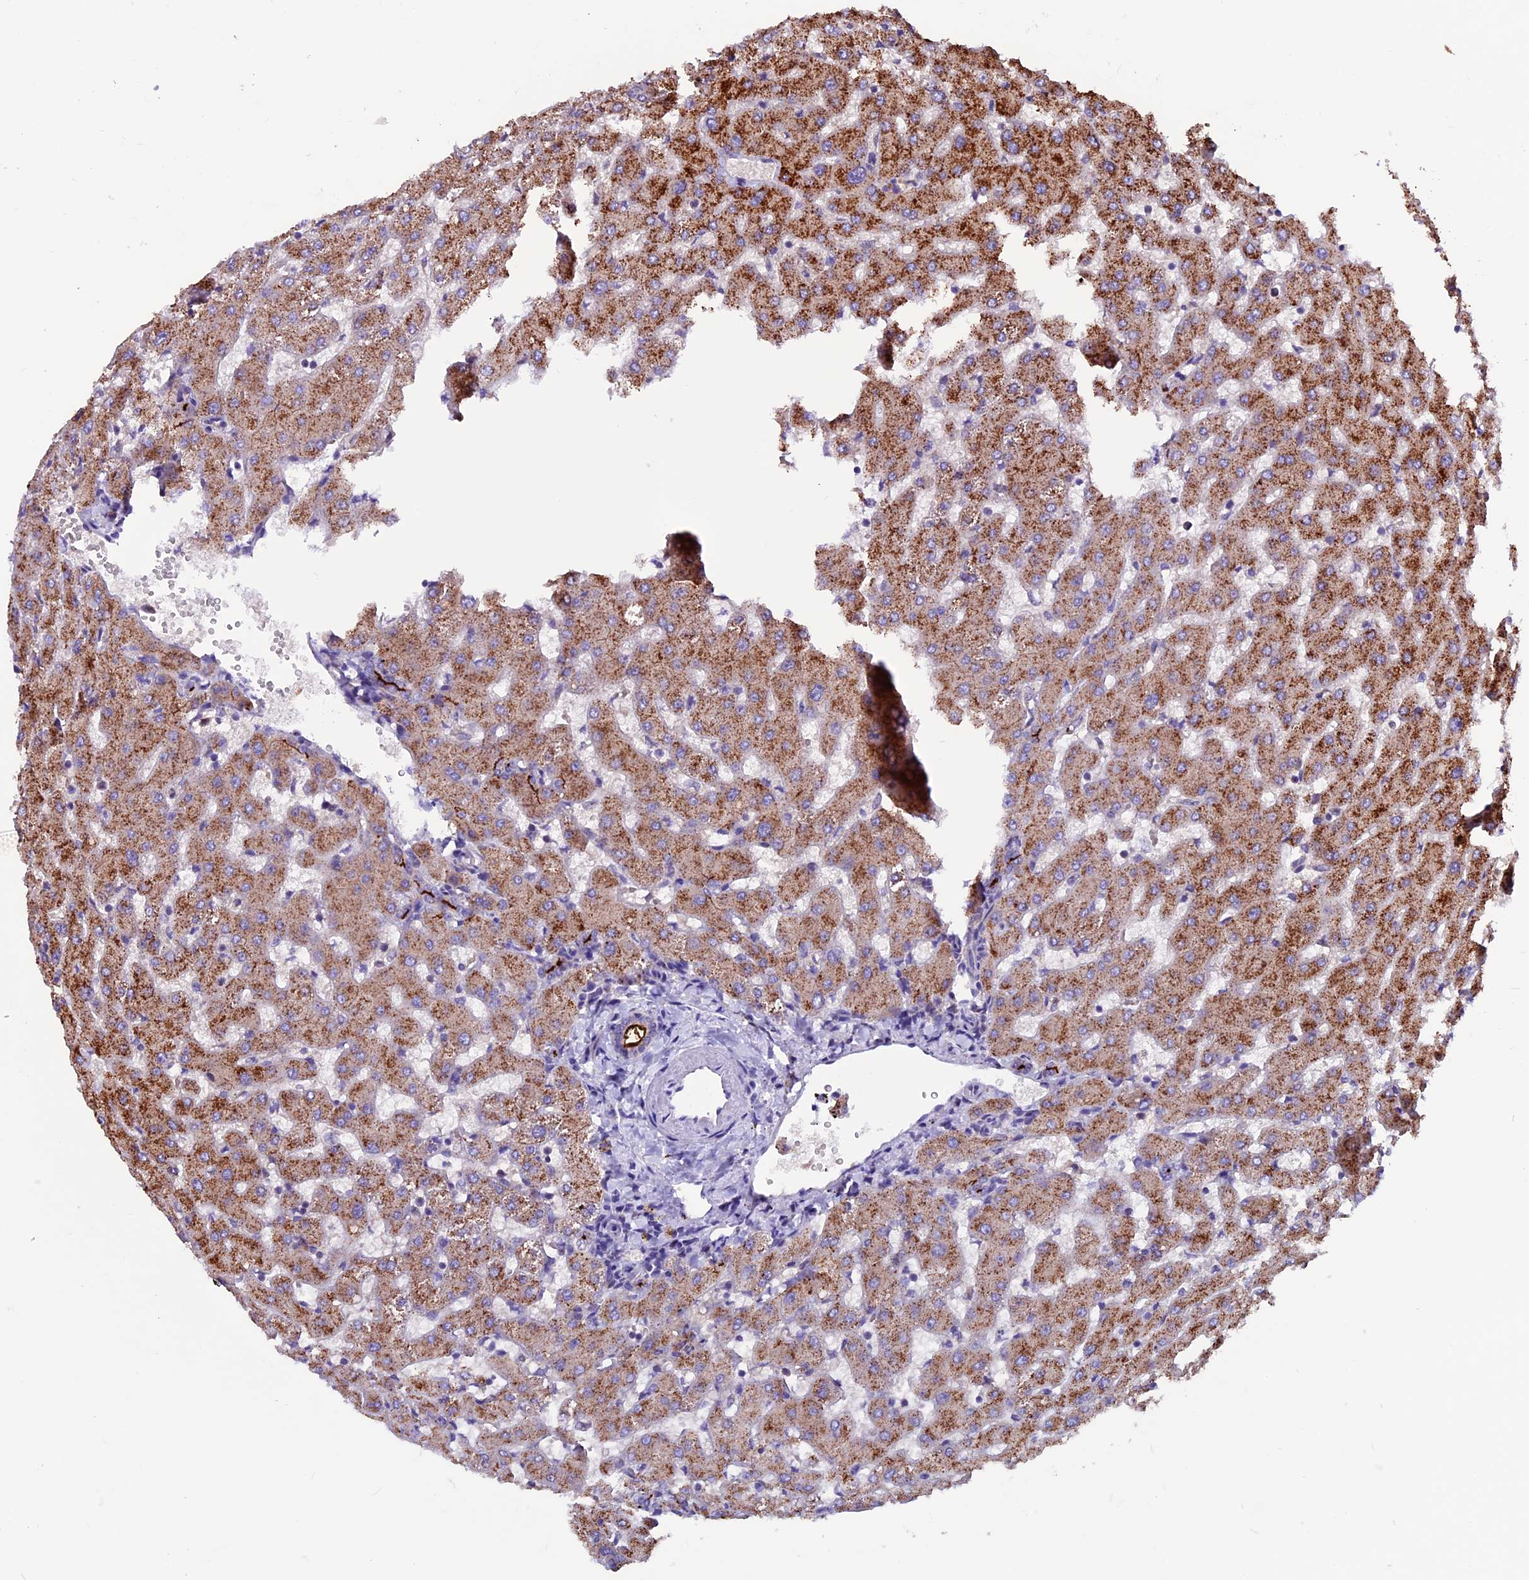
{"staining": {"intensity": "strong", "quantity": "<25%", "location": "cytoplasmic/membranous"}, "tissue": "liver", "cell_type": "Cholangiocytes", "image_type": "normal", "snomed": [{"axis": "morphology", "description": "Normal tissue, NOS"}, {"axis": "topography", "description": "Liver"}], "caption": "IHC (DAB) staining of benign human liver displays strong cytoplasmic/membranous protein expression in approximately <25% of cholangiocytes. (IHC, brightfield microscopy, high magnification).", "gene": "ZNF598", "patient": {"sex": "female", "age": 63}}